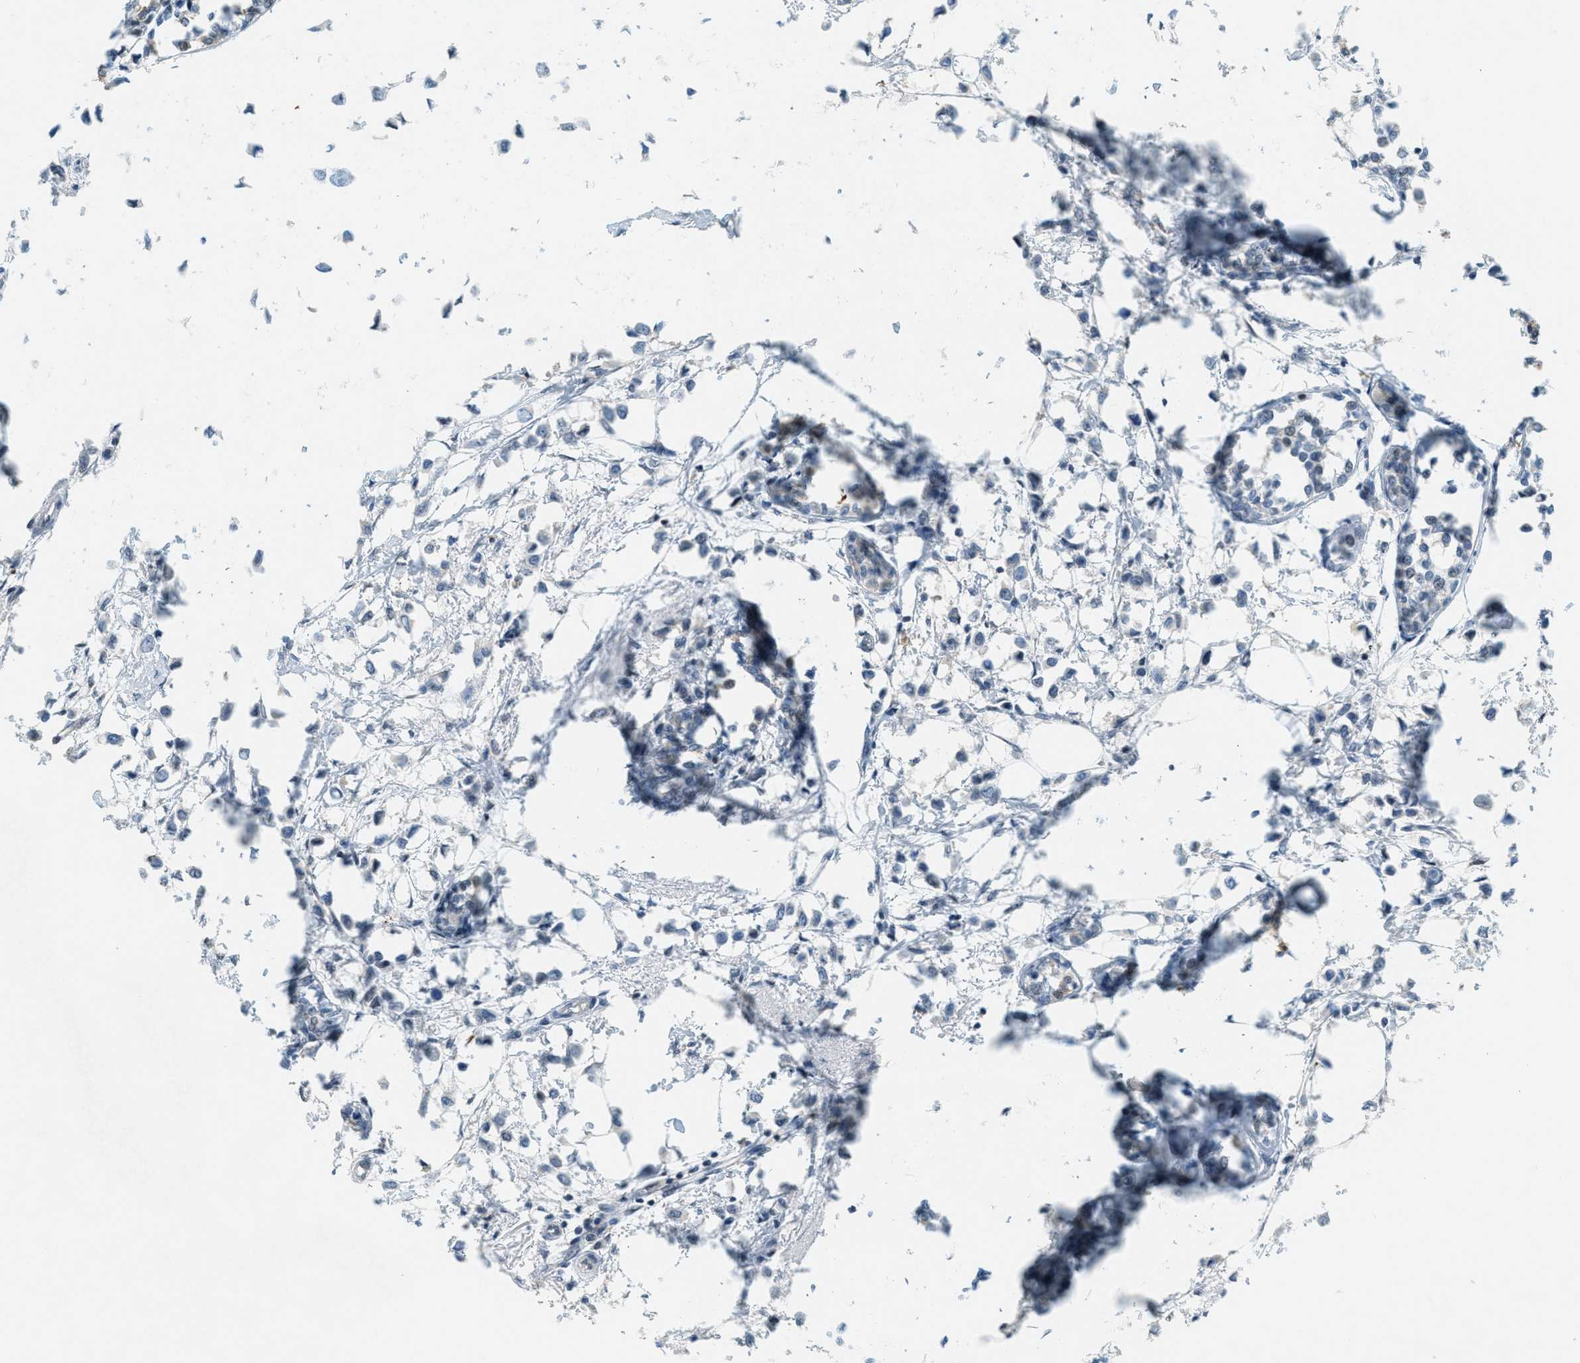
{"staining": {"intensity": "negative", "quantity": "none", "location": "none"}, "tissue": "breast cancer", "cell_type": "Tumor cells", "image_type": "cancer", "snomed": [{"axis": "morphology", "description": "Lobular carcinoma"}, {"axis": "topography", "description": "Breast"}], "caption": "DAB immunohistochemical staining of lobular carcinoma (breast) exhibits no significant staining in tumor cells. (DAB immunohistochemistry (IHC) with hematoxylin counter stain).", "gene": "FYN", "patient": {"sex": "female", "age": 51}}